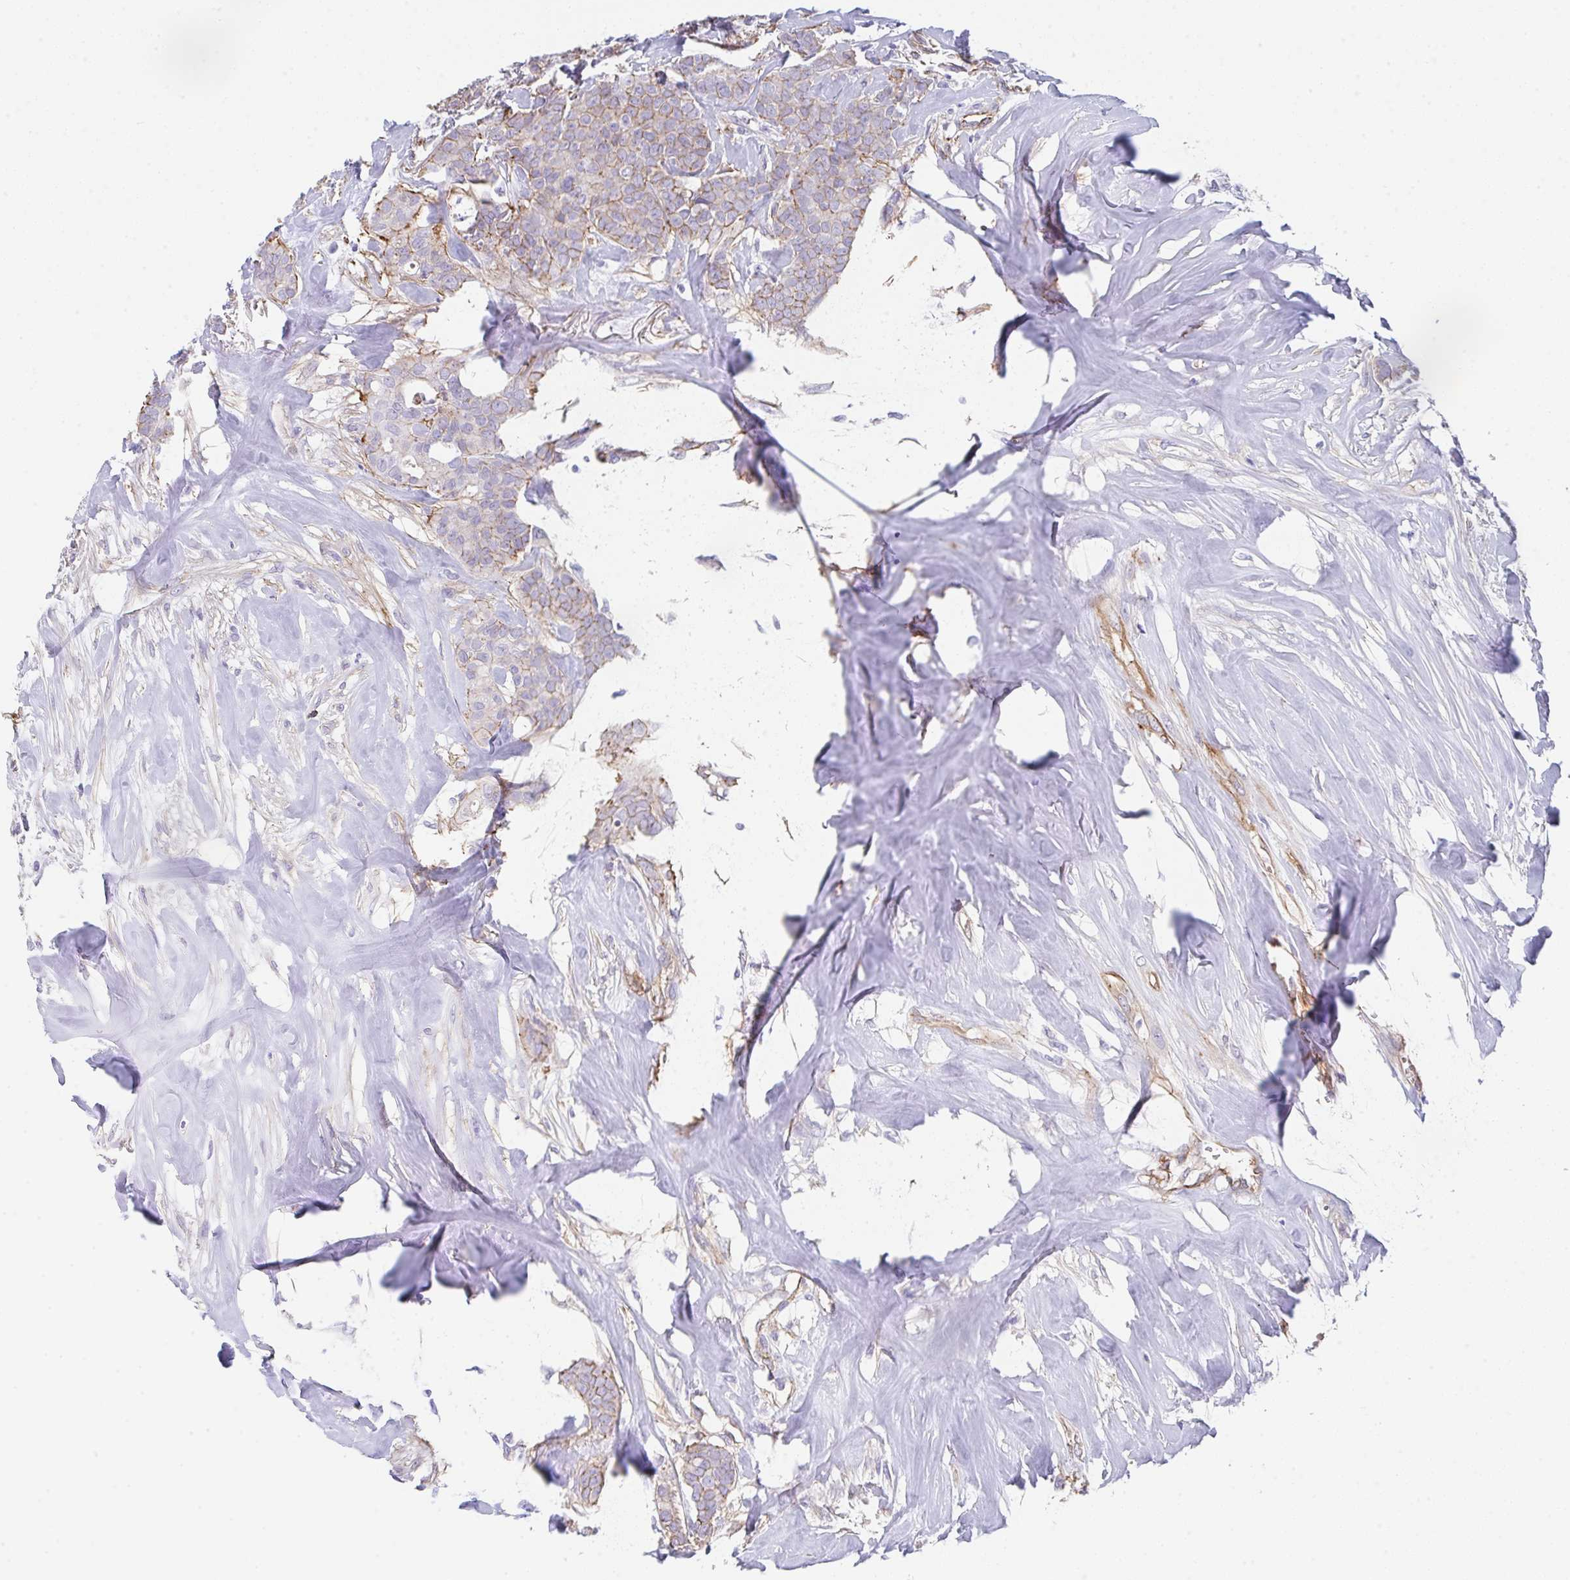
{"staining": {"intensity": "negative", "quantity": "none", "location": "none"}, "tissue": "breast cancer", "cell_type": "Tumor cells", "image_type": "cancer", "snomed": [{"axis": "morphology", "description": "Duct carcinoma"}, {"axis": "topography", "description": "Breast"}], "caption": "Human invasive ductal carcinoma (breast) stained for a protein using immunohistochemistry demonstrates no expression in tumor cells.", "gene": "DBN1", "patient": {"sex": "female", "age": 84}}